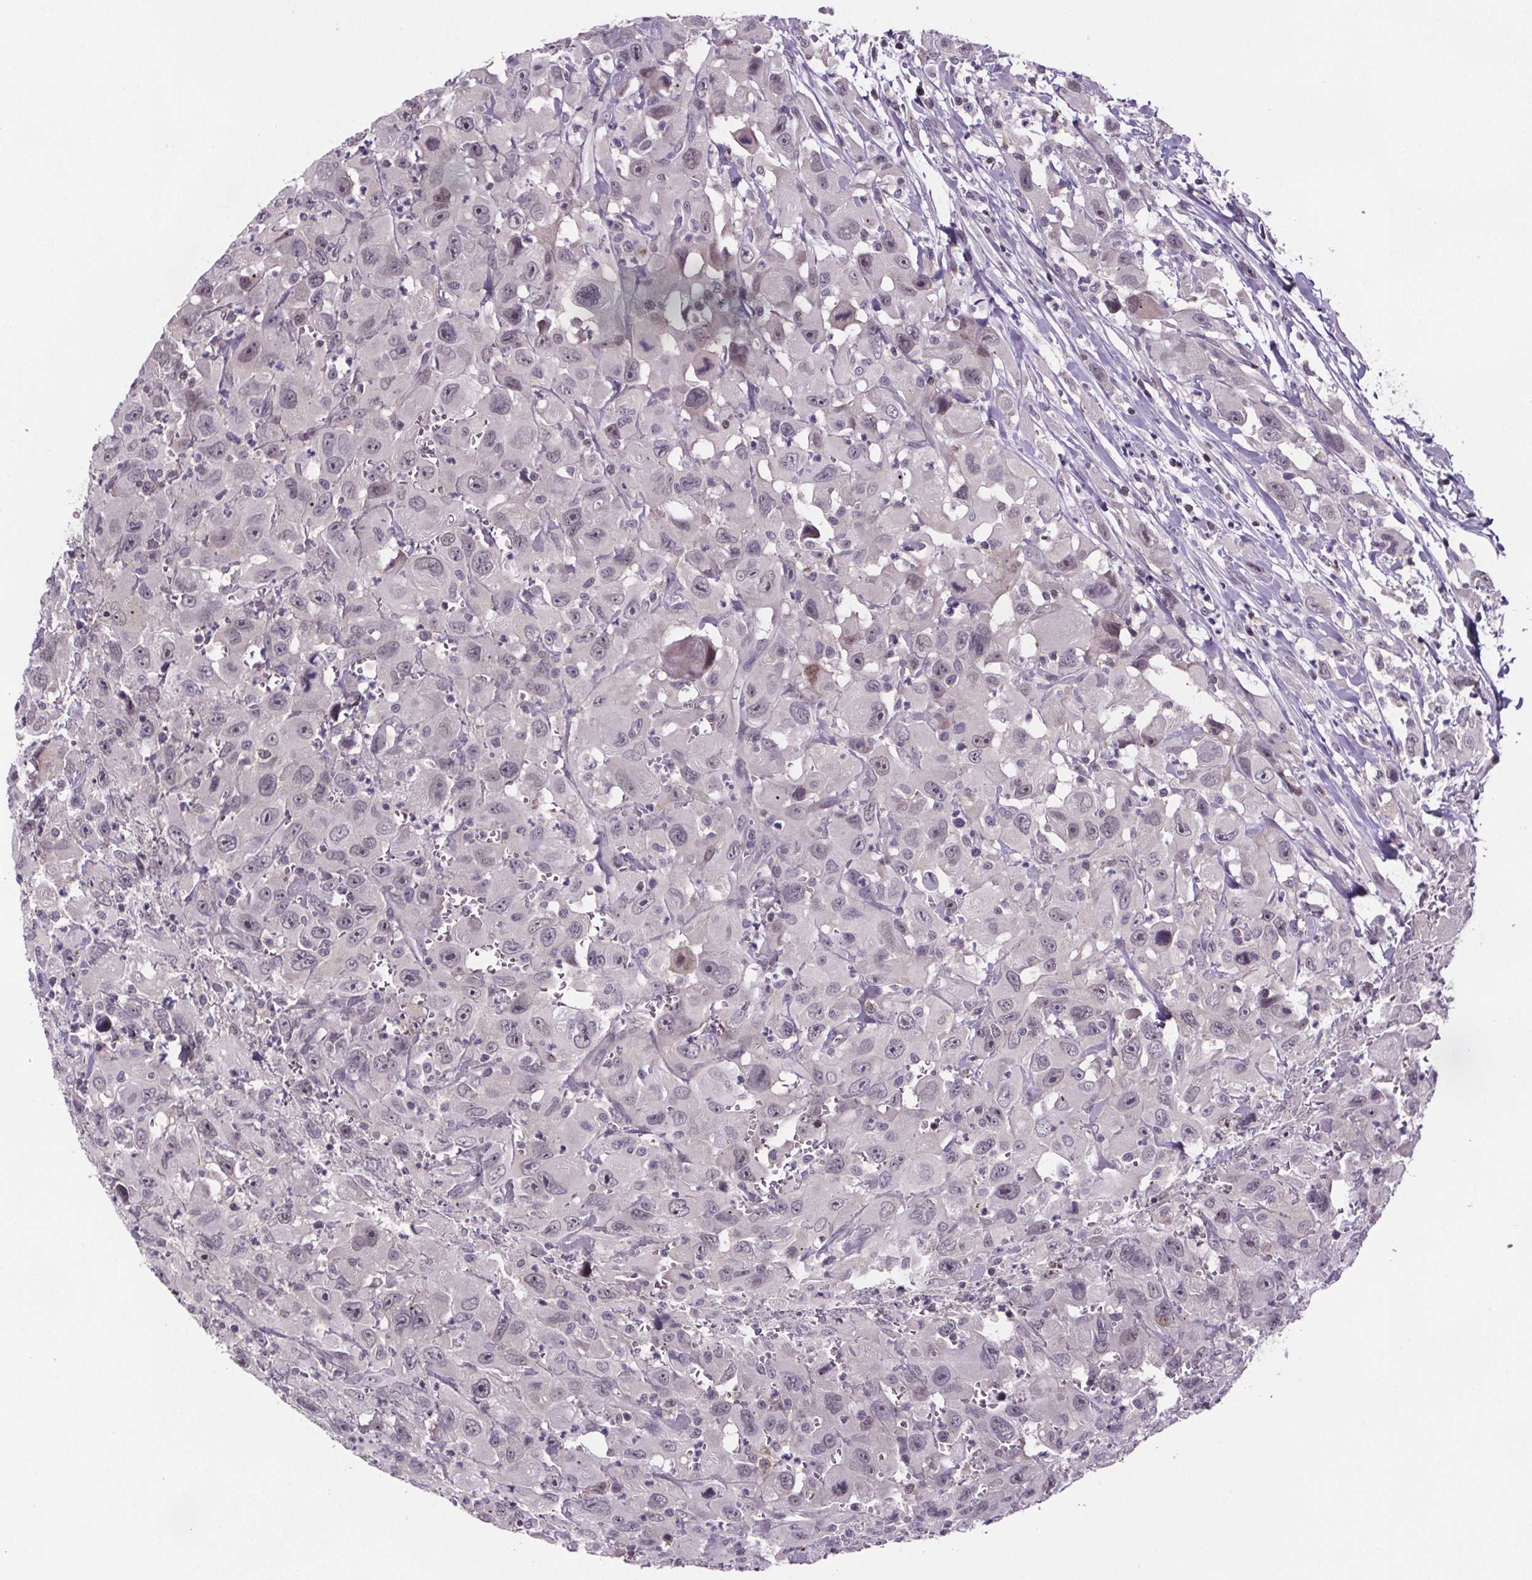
{"staining": {"intensity": "negative", "quantity": "none", "location": "none"}, "tissue": "head and neck cancer", "cell_type": "Tumor cells", "image_type": "cancer", "snomed": [{"axis": "morphology", "description": "Squamous cell carcinoma, NOS"}, {"axis": "morphology", "description": "Squamous cell carcinoma, metastatic, NOS"}, {"axis": "topography", "description": "Oral tissue"}, {"axis": "topography", "description": "Head-Neck"}], "caption": "Protein analysis of head and neck squamous cell carcinoma demonstrates no significant staining in tumor cells.", "gene": "TTC12", "patient": {"sex": "female", "age": 85}}